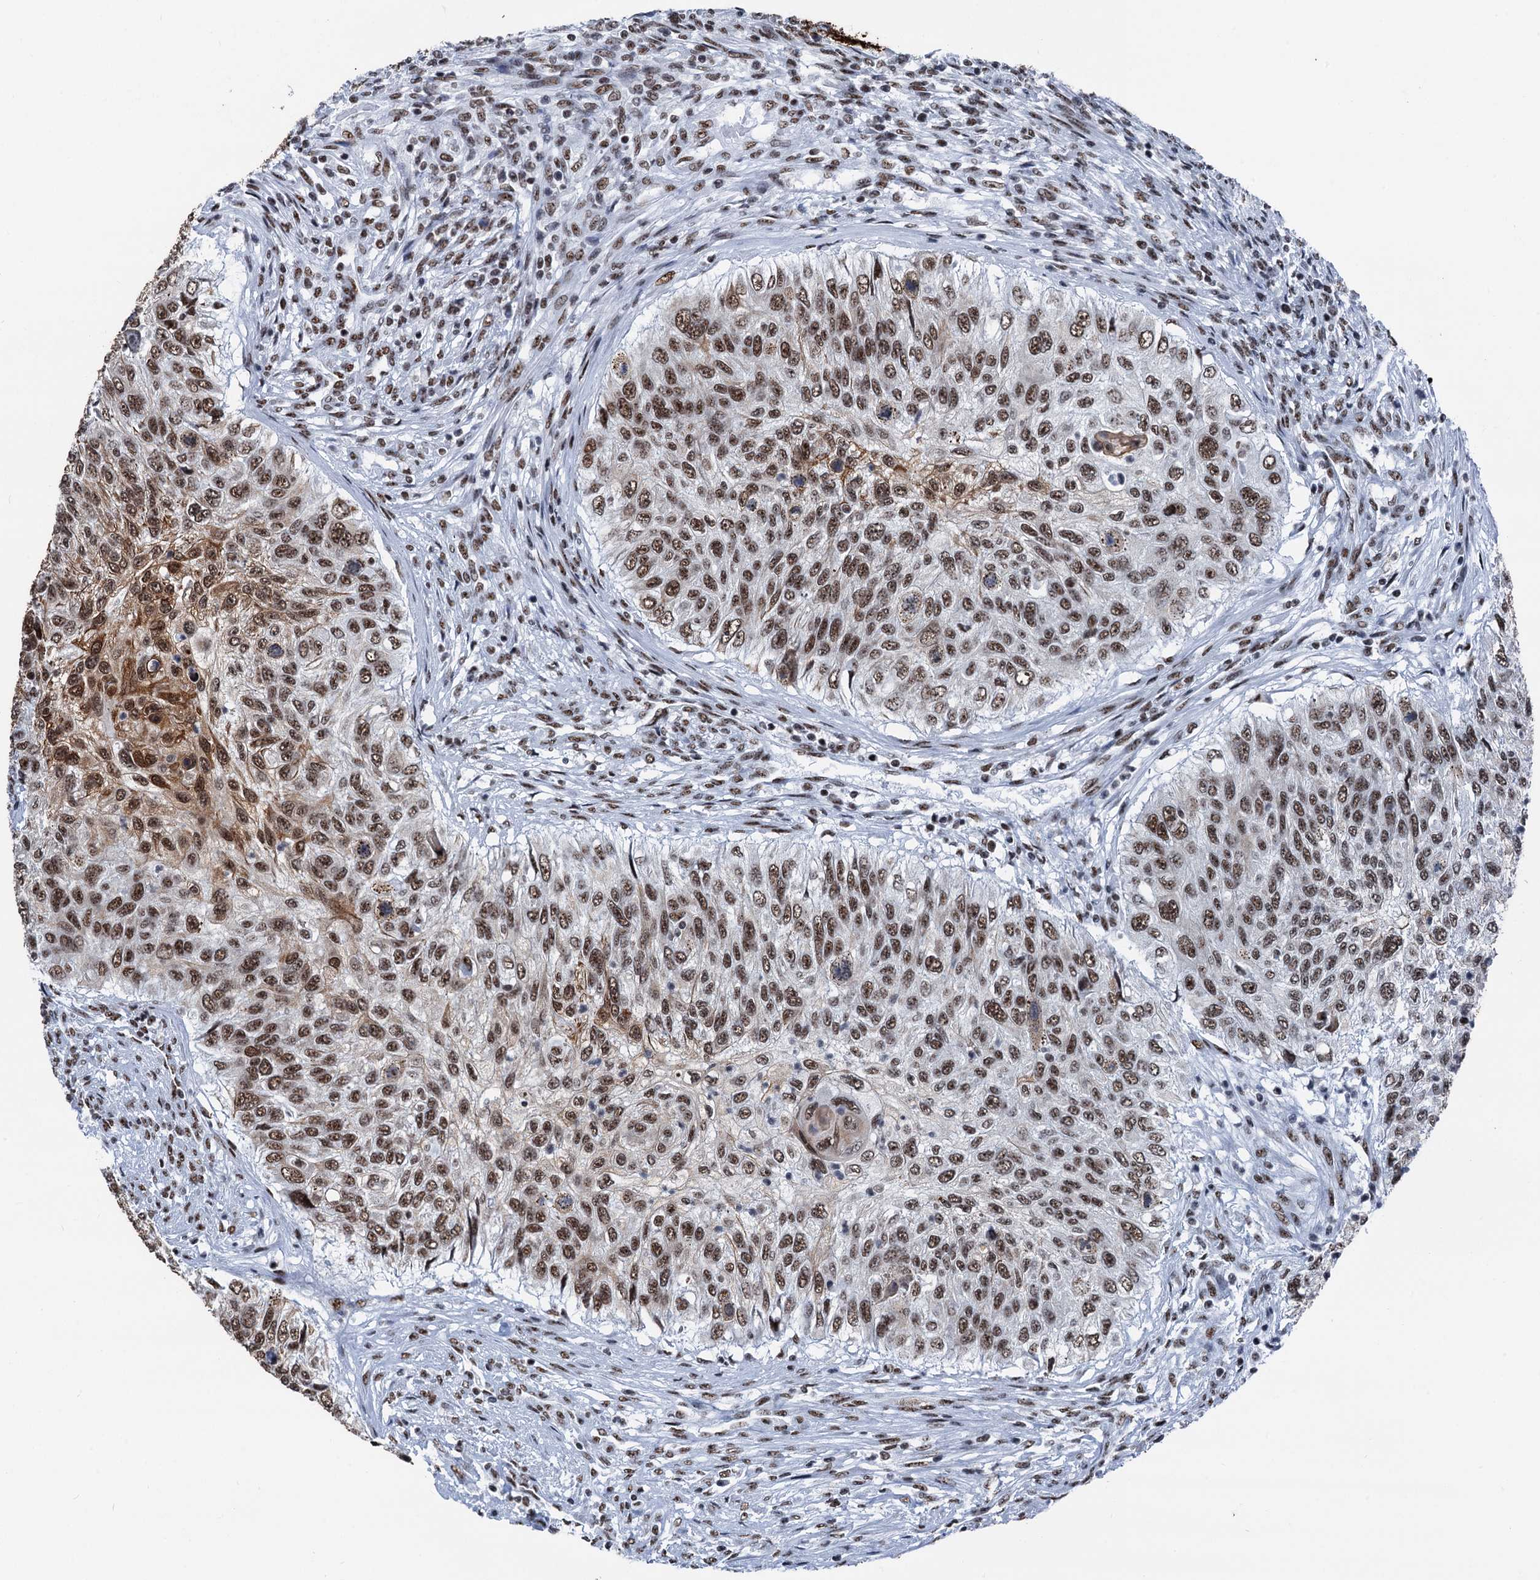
{"staining": {"intensity": "moderate", "quantity": ">75%", "location": "nuclear"}, "tissue": "urothelial cancer", "cell_type": "Tumor cells", "image_type": "cancer", "snomed": [{"axis": "morphology", "description": "Urothelial carcinoma, High grade"}, {"axis": "topography", "description": "Urinary bladder"}], "caption": "Protein expression analysis of urothelial cancer demonstrates moderate nuclear staining in about >75% of tumor cells.", "gene": "DDX23", "patient": {"sex": "female", "age": 60}}